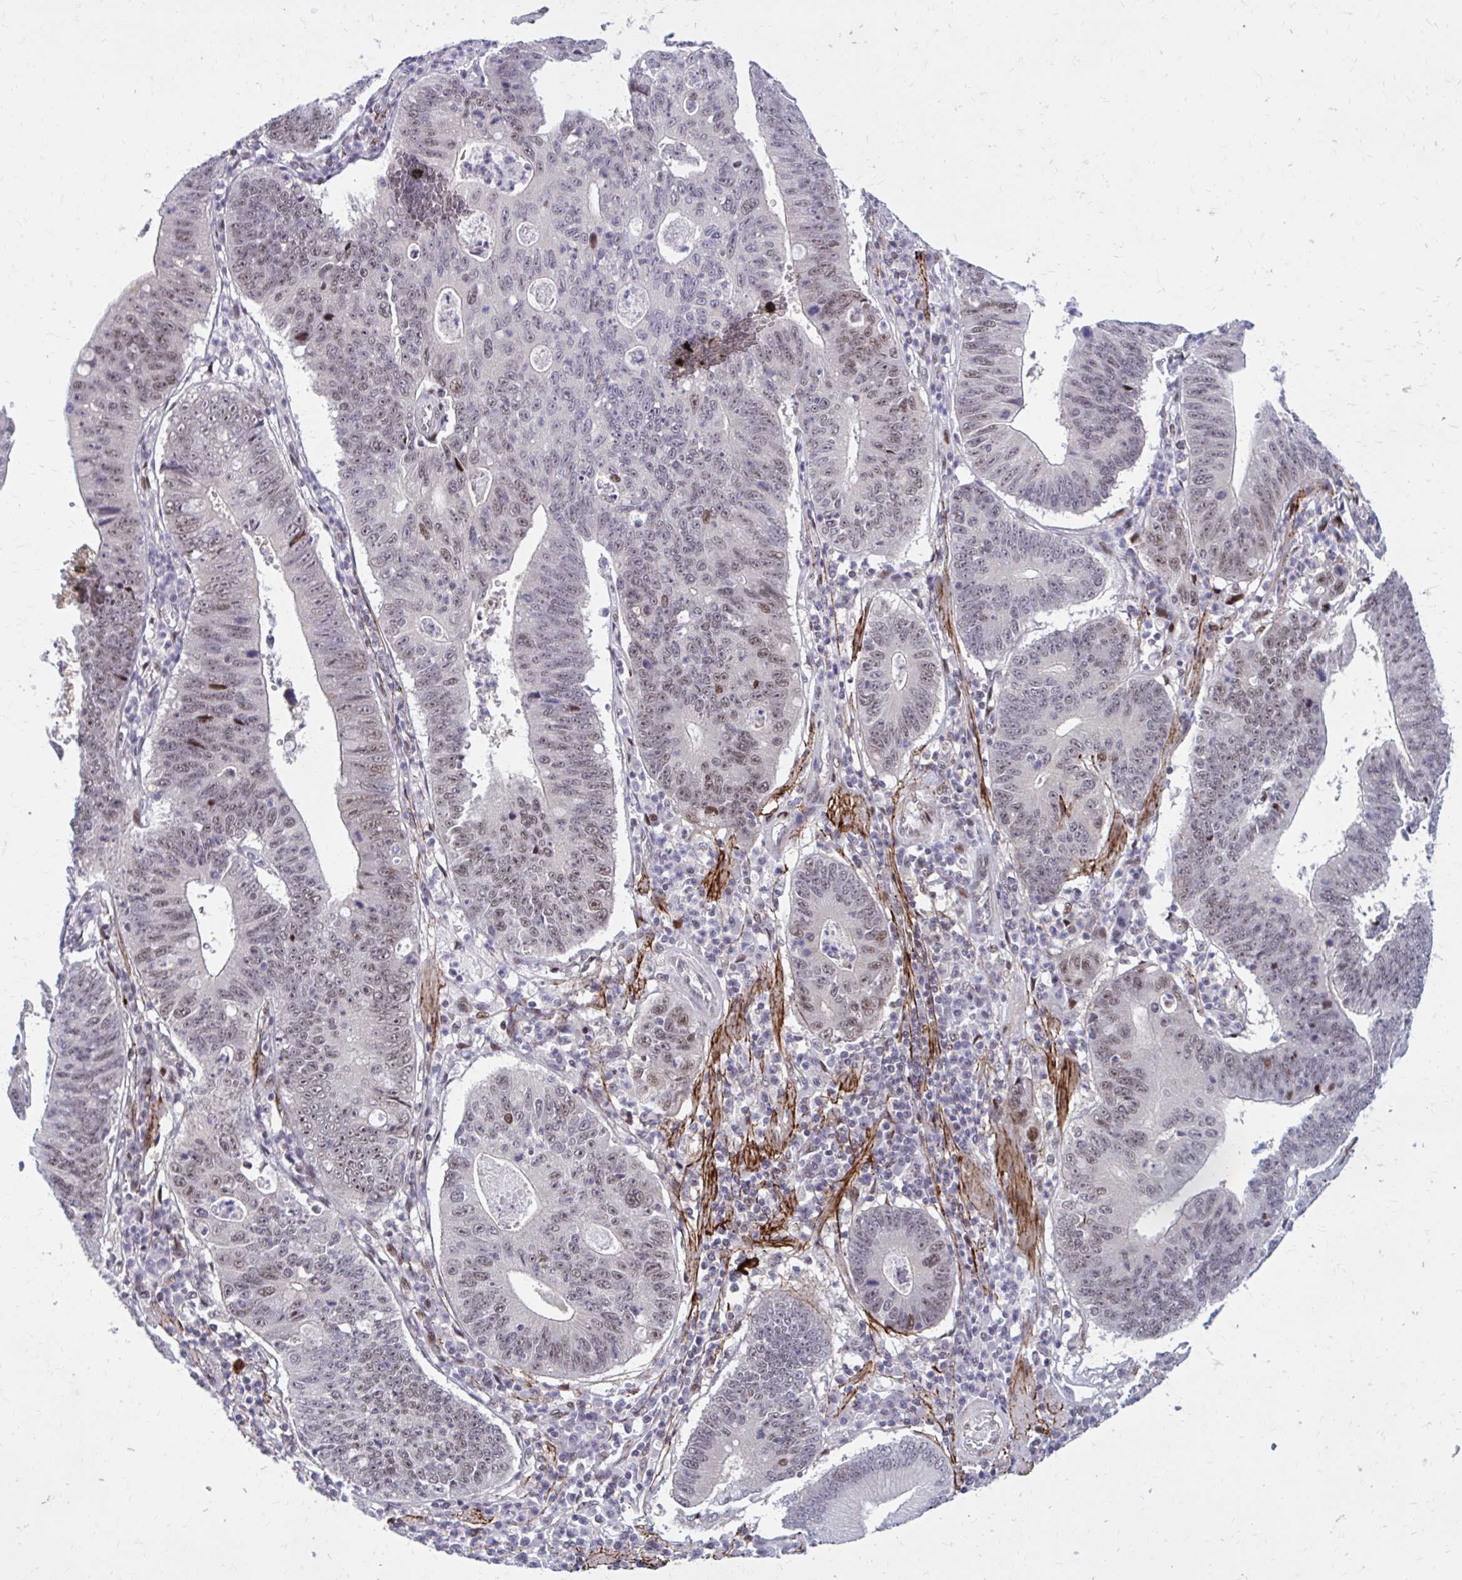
{"staining": {"intensity": "weak", "quantity": ">75%", "location": "nuclear"}, "tissue": "stomach cancer", "cell_type": "Tumor cells", "image_type": "cancer", "snomed": [{"axis": "morphology", "description": "Adenocarcinoma, NOS"}, {"axis": "topography", "description": "Stomach"}], "caption": "The immunohistochemical stain shows weak nuclear expression in tumor cells of adenocarcinoma (stomach) tissue. (brown staining indicates protein expression, while blue staining denotes nuclei).", "gene": "PSME4", "patient": {"sex": "male", "age": 59}}